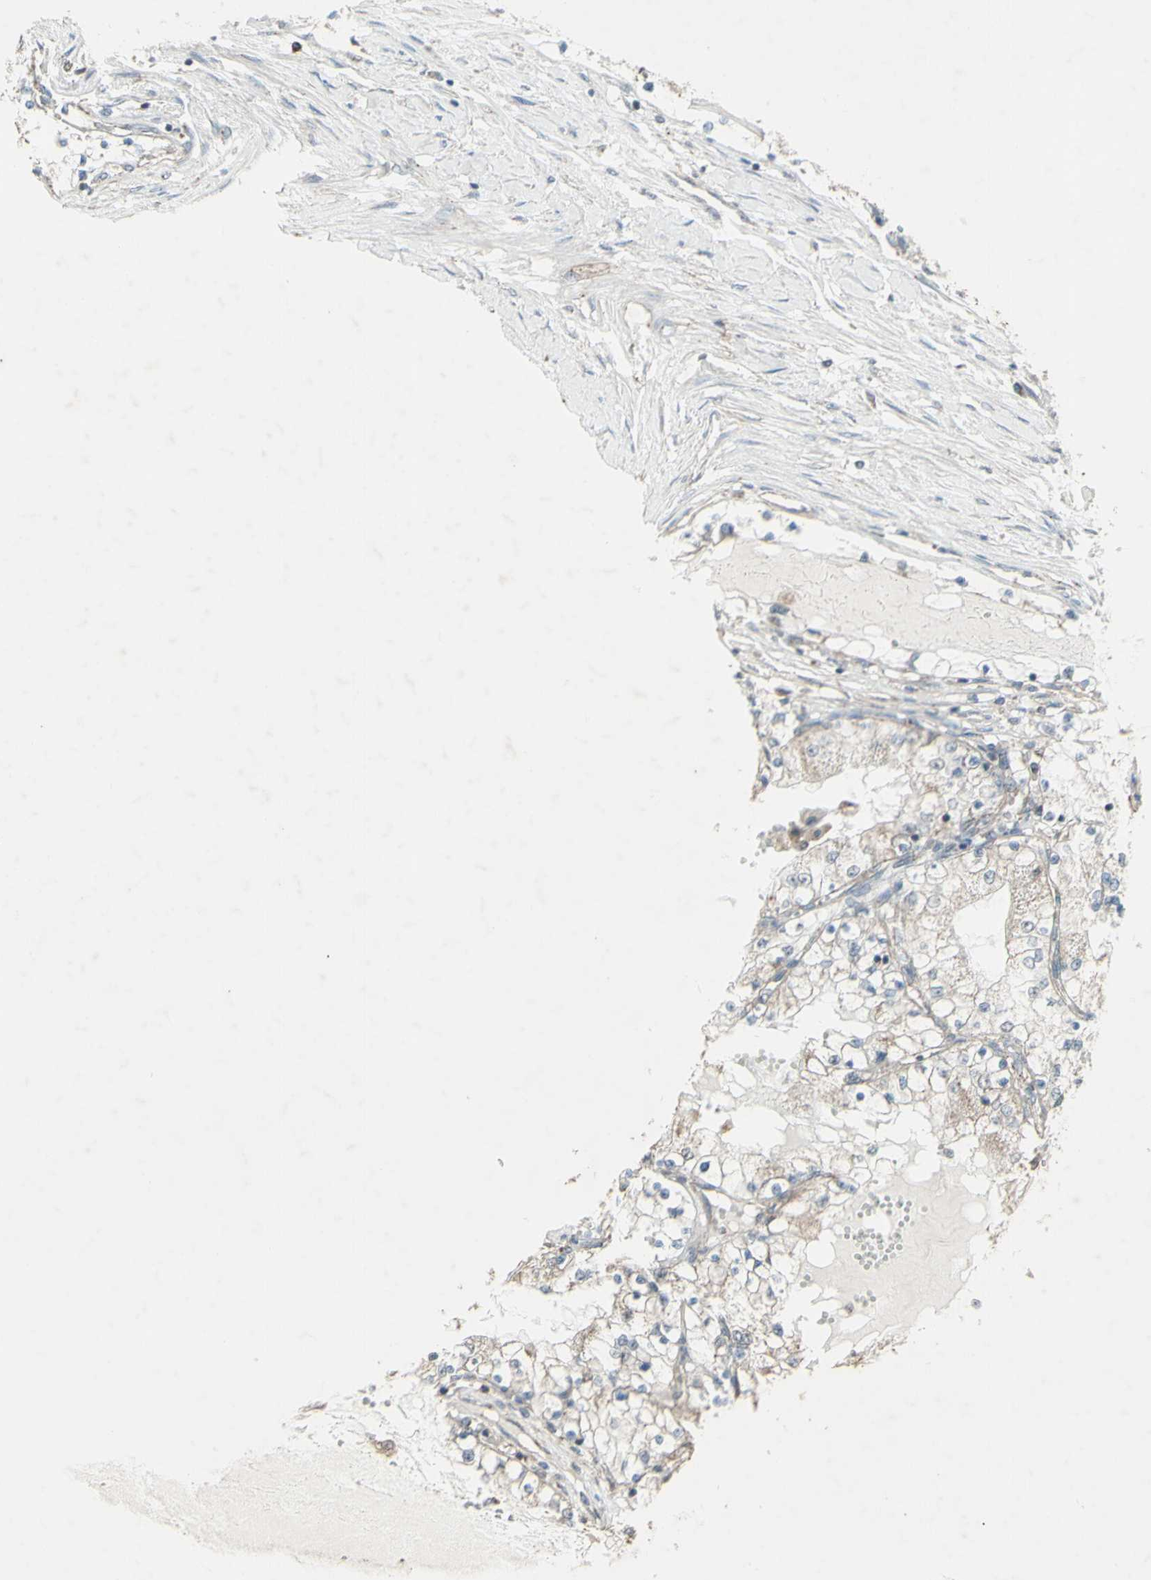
{"staining": {"intensity": "negative", "quantity": "none", "location": "none"}, "tissue": "renal cancer", "cell_type": "Tumor cells", "image_type": "cancer", "snomed": [{"axis": "morphology", "description": "Adenocarcinoma, NOS"}, {"axis": "topography", "description": "Kidney"}], "caption": "Human renal cancer (adenocarcinoma) stained for a protein using immunohistochemistry exhibits no staining in tumor cells.", "gene": "FXYD3", "patient": {"sex": "male", "age": 68}}